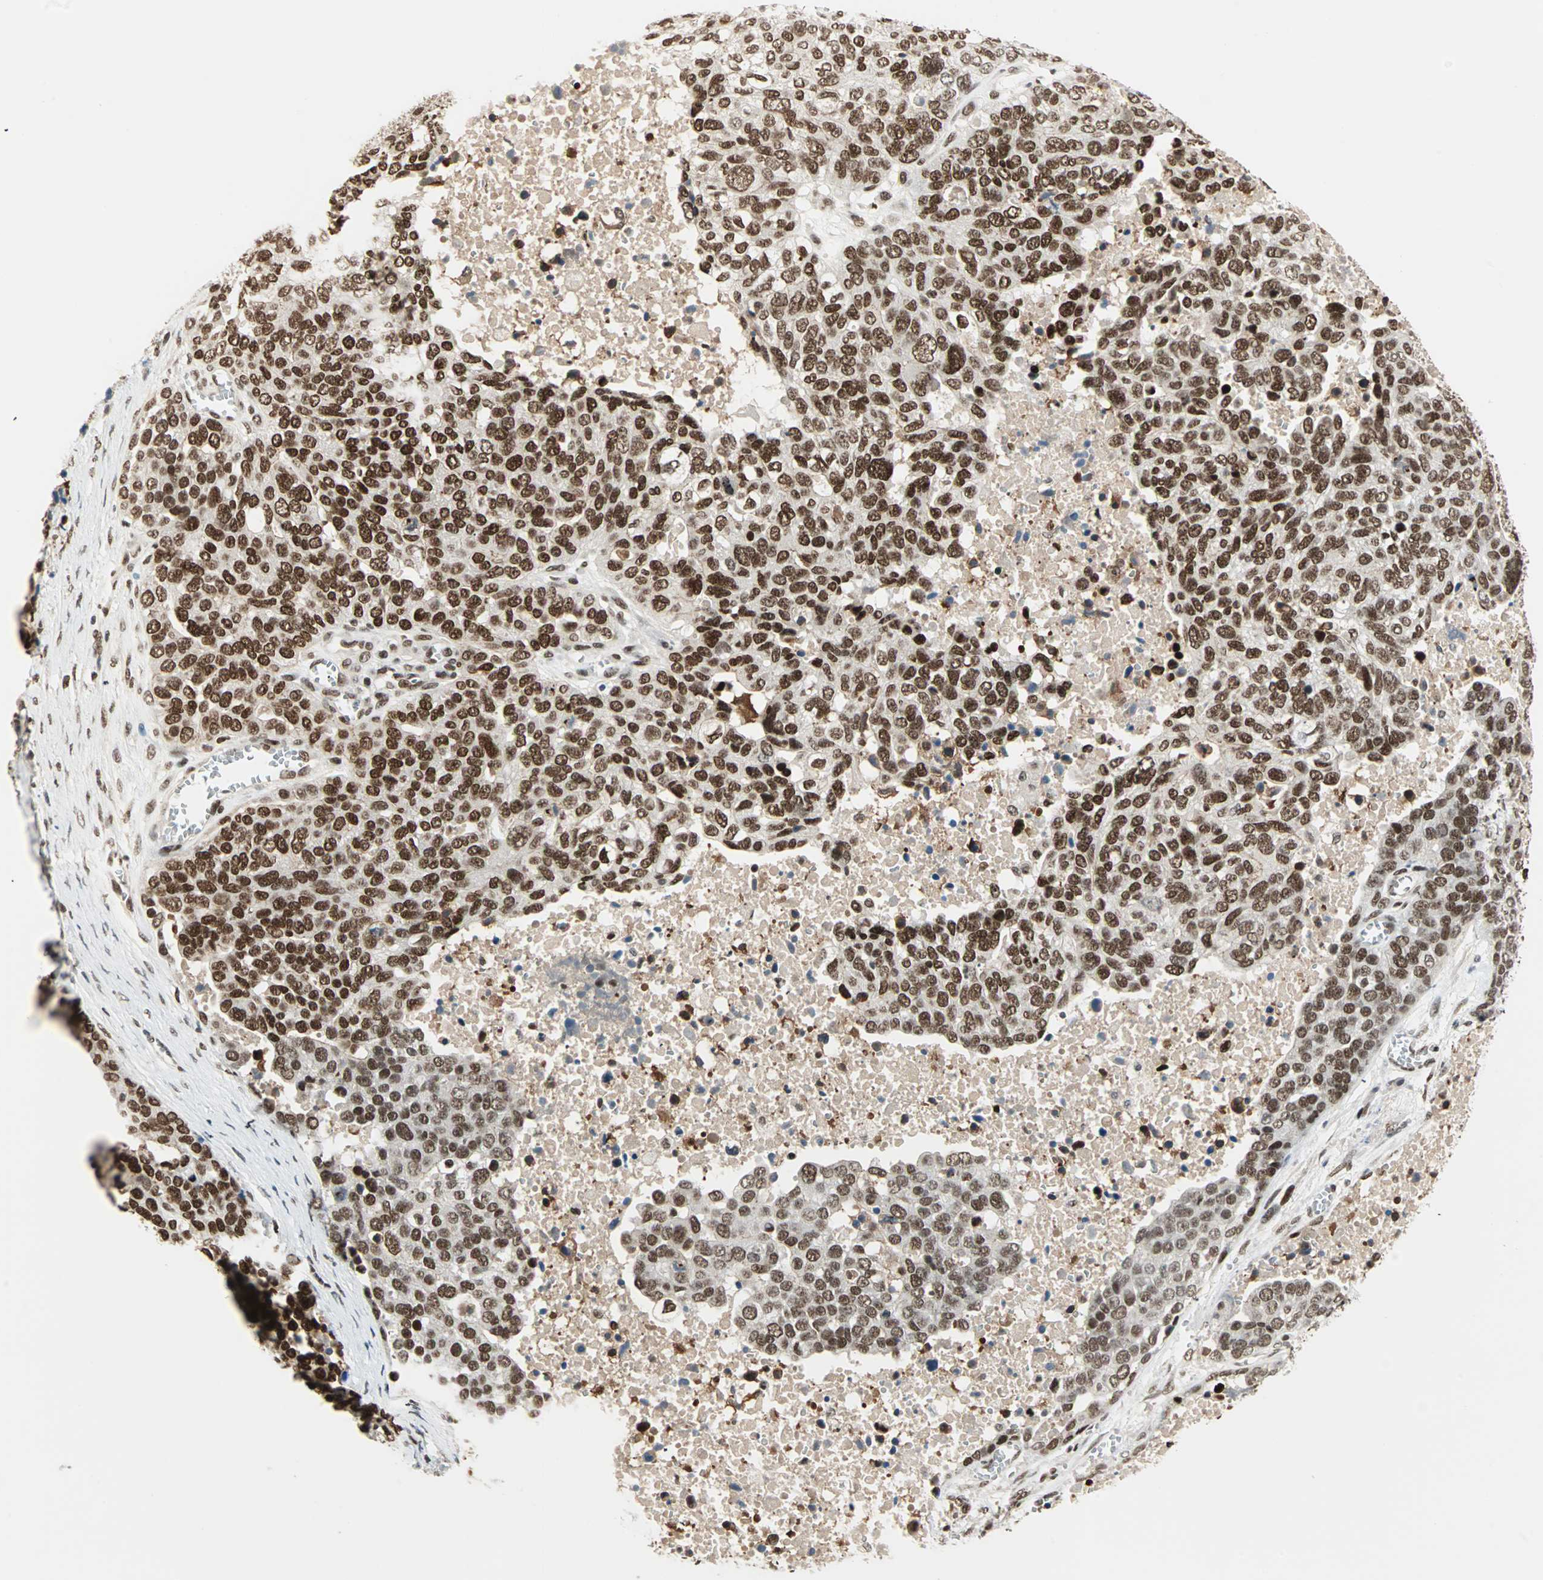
{"staining": {"intensity": "strong", "quantity": ">75%", "location": "nuclear"}, "tissue": "ovarian cancer", "cell_type": "Tumor cells", "image_type": "cancer", "snomed": [{"axis": "morphology", "description": "Cystadenocarcinoma, serous, NOS"}, {"axis": "topography", "description": "Ovary"}], "caption": "Immunohistochemistry (IHC) of human ovarian cancer (serous cystadenocarcinoma) demonstrates high levels of strong nuclear positivity in approximately >75% of tumor cells.", "gene": "BLM", "patient": {"sex": "female", "age": 44}}